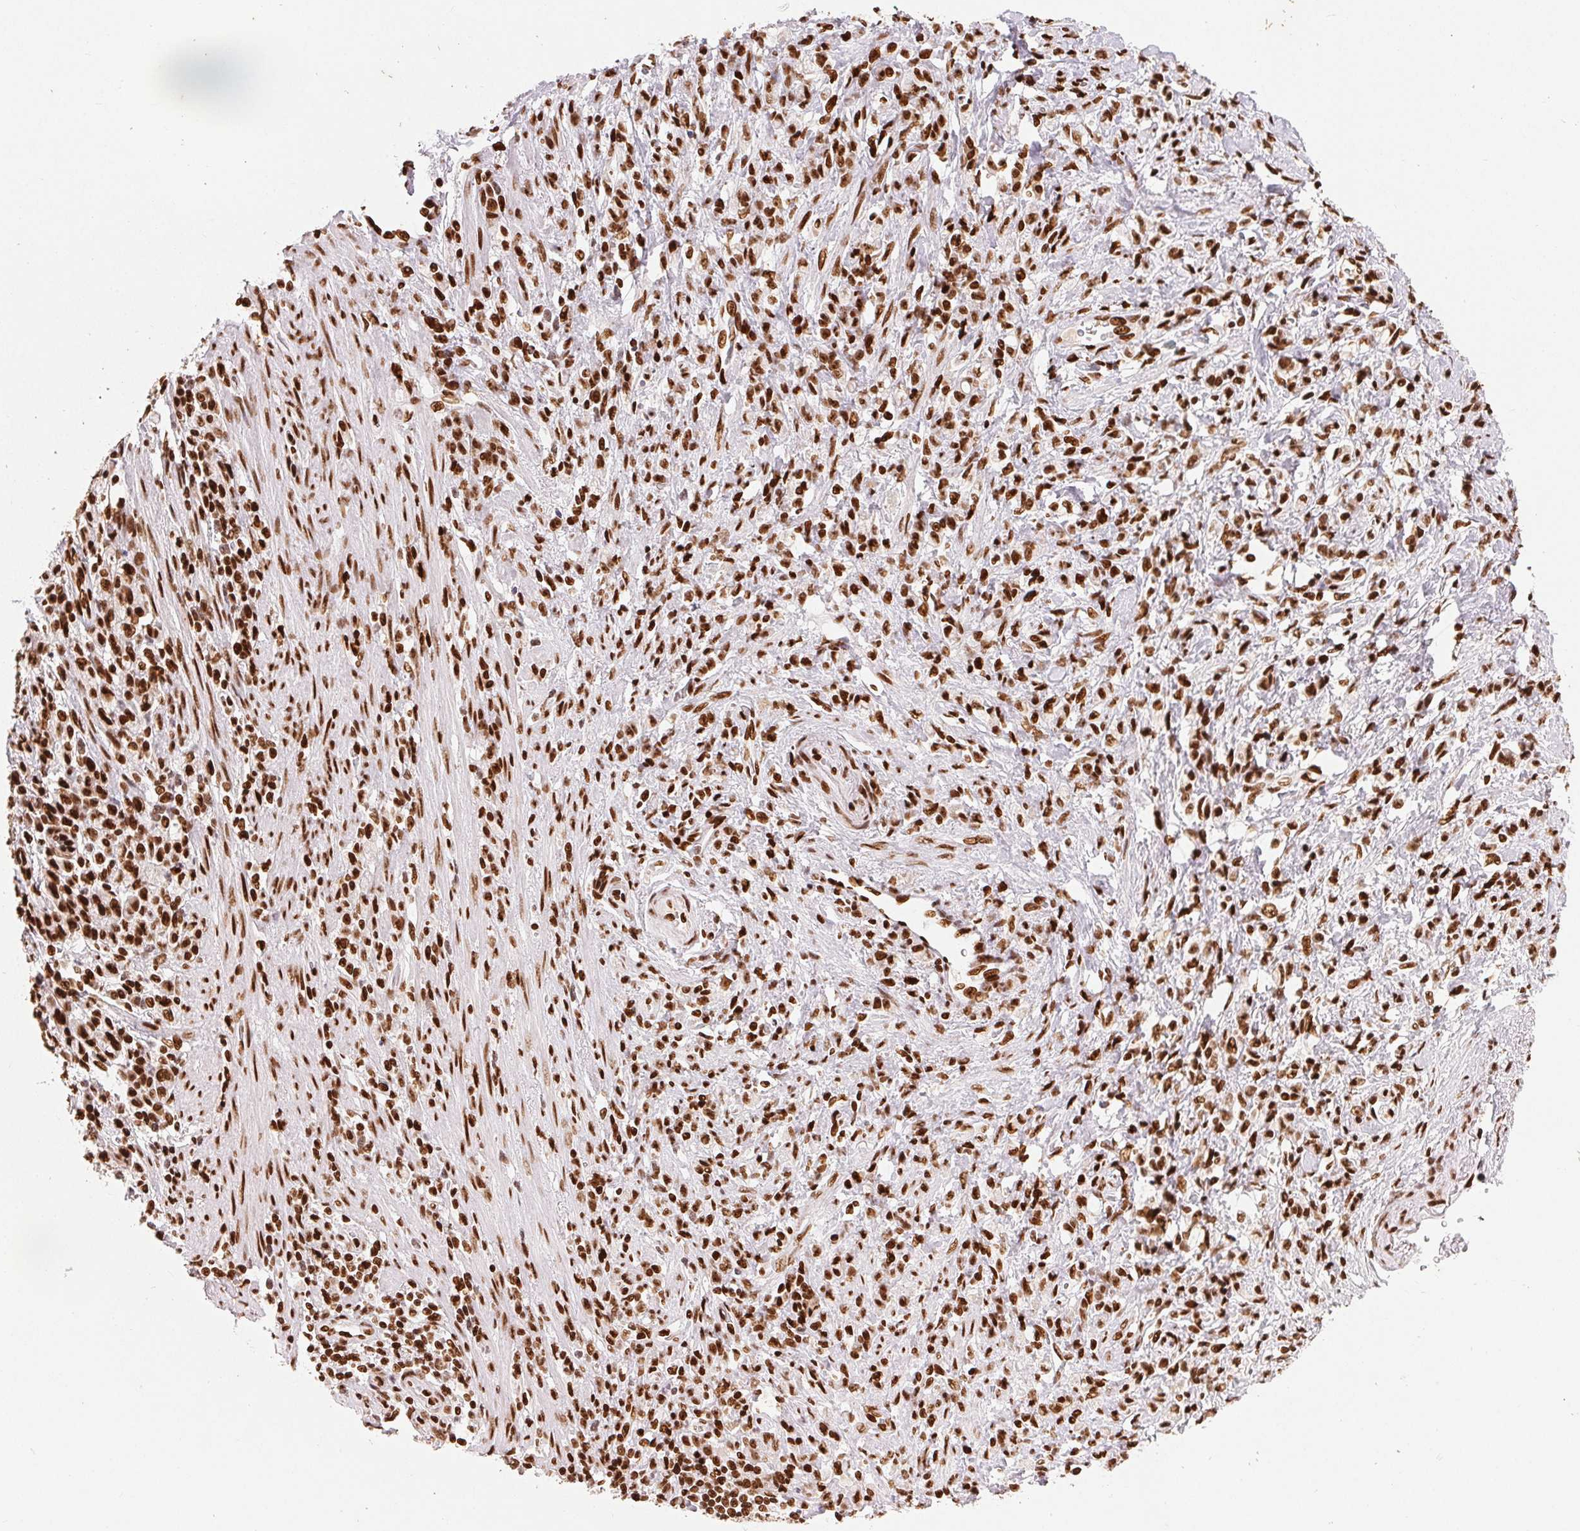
{"staining": {"intensity": "strong", "quantity": ">75%", "location": "nuclear"}, "tissue": "stomach cancer", "cell_type": "Tumor cells", "image_type": "cancer", "snomed": [{"axis": "morphology", "description": "Adenocarcinoma, NOS"}, {"axis": "topography", "description": "Stomach"}], "caption": "This image shows stomach cancer stained with IHC to label a protein in brown. The nuclear of tumor cells show strong positivity for the protein. Nuclei are counter-stained blue.", "gene": "ZNF80", "patient": {"sex": "male", "age": 77}}